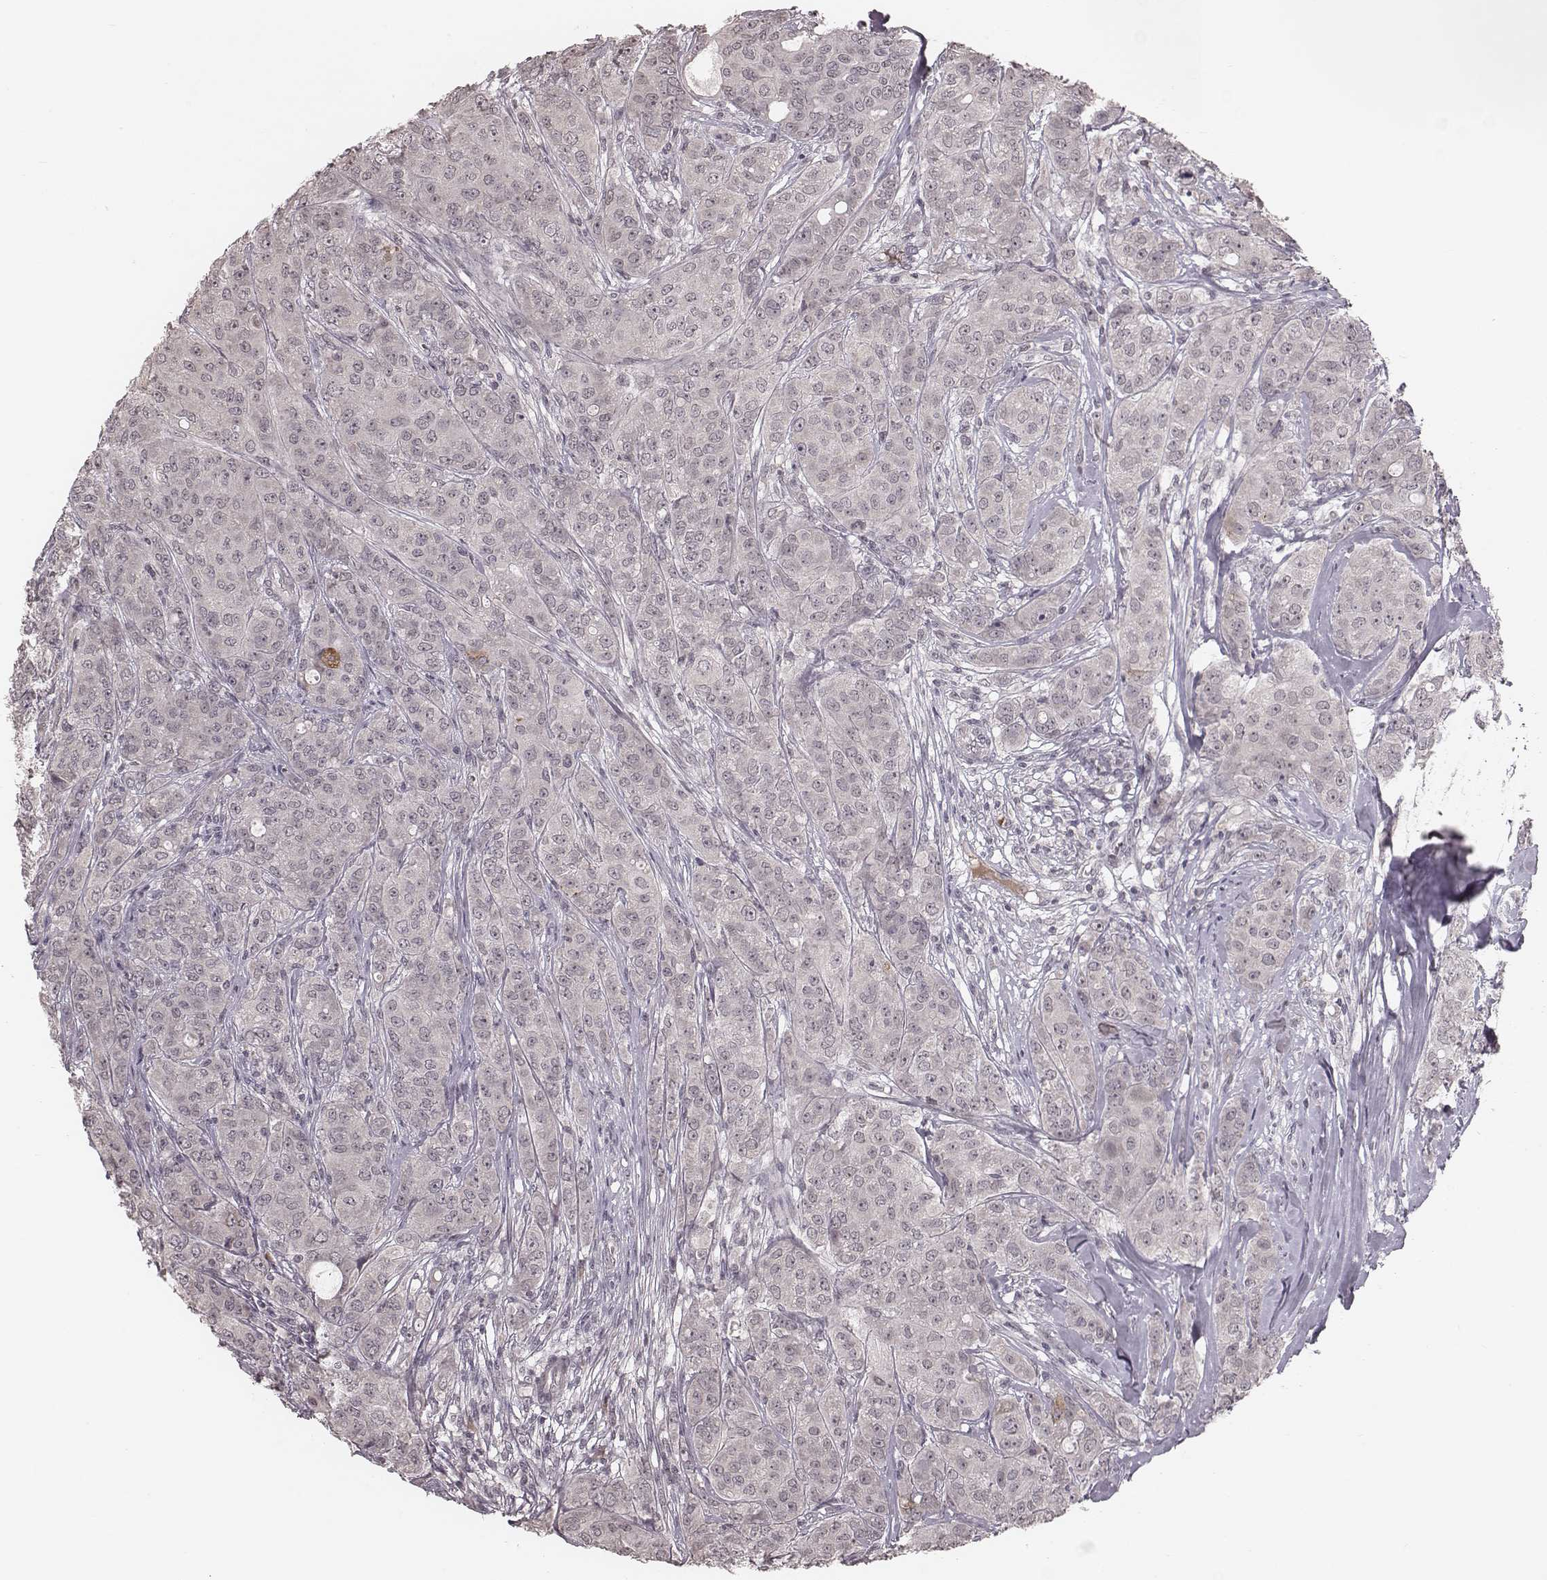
{"staining": {"intensity": "negative", "quantity": "none", "location": "none"}, "tissue": "breast cancer", "cell_type": "Tumor cells", "image_type": "cancer", "snomed": [{"axis": "morphology", "description": "Duct carcinoma"}, {"axis": "topography", "description": "Breast"}], "caption": "A high-resolution histopathology image shows IHC staining of breast cancer (infiltrating ductal carcinoma), which displays no significant expression in tumor cells.", "gene": "IL5", "patient": {"sex": "female", "age": 43}}